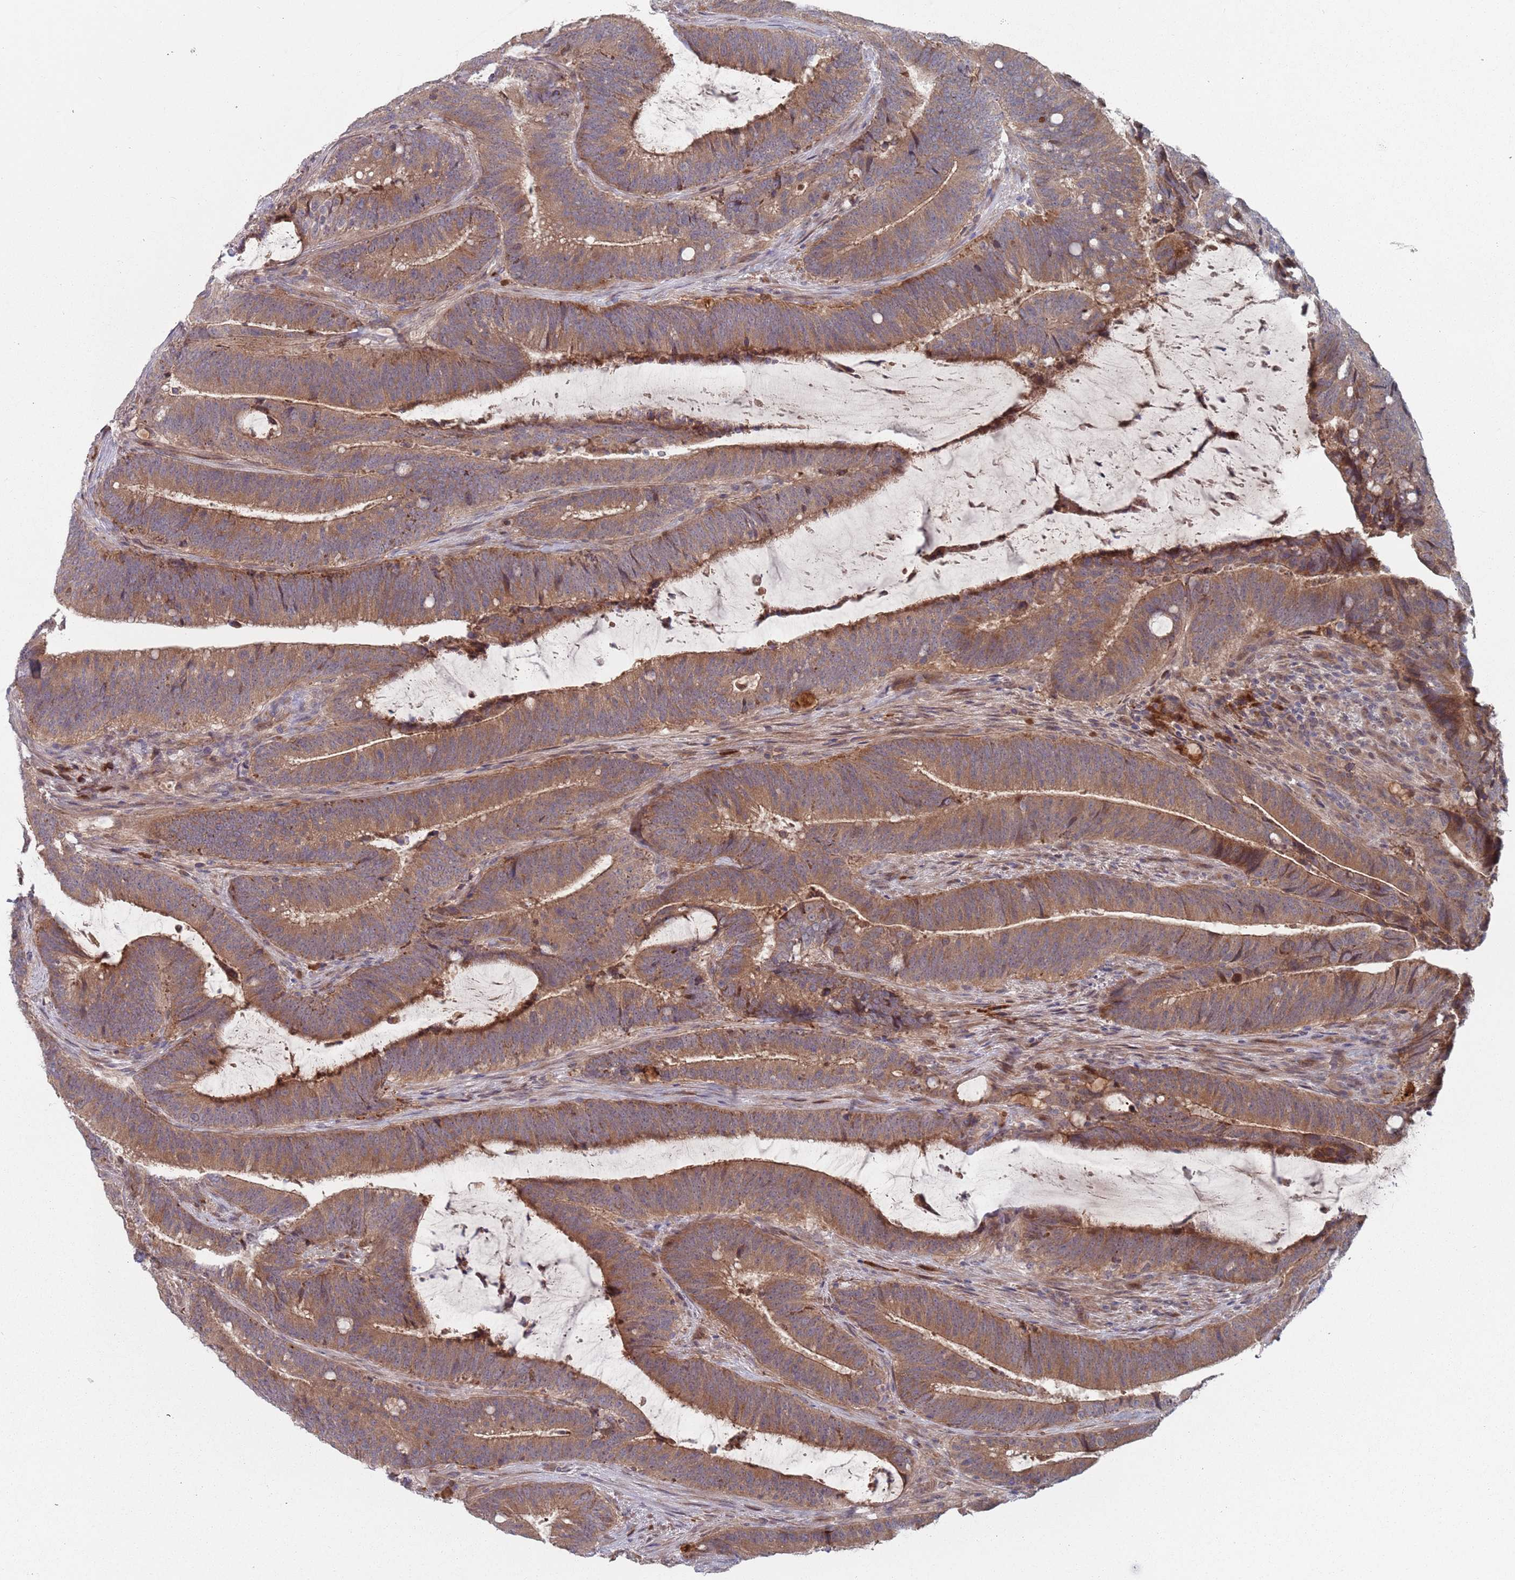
{"staining": {"intensity": "moderate", "quantity": ">75%", "location": "cytoplasmic/membranous"}, "tissue": "colorectal cancer", "cell_type": "Tumor cells", "image_type": "cancer", "snomed": [{"axis": "morphology", "description": "Adenocarcinoma, NOS"}, {"axis": "topography", "description": "Colon"}], "caption": "Tumor cells demonstrate moderate cytoplasmic/membranous positivity in approximately >75% of cells in colorectal cancer.", "gene": "ZNF140", "patient": {"sex": "female", "age": 43}}